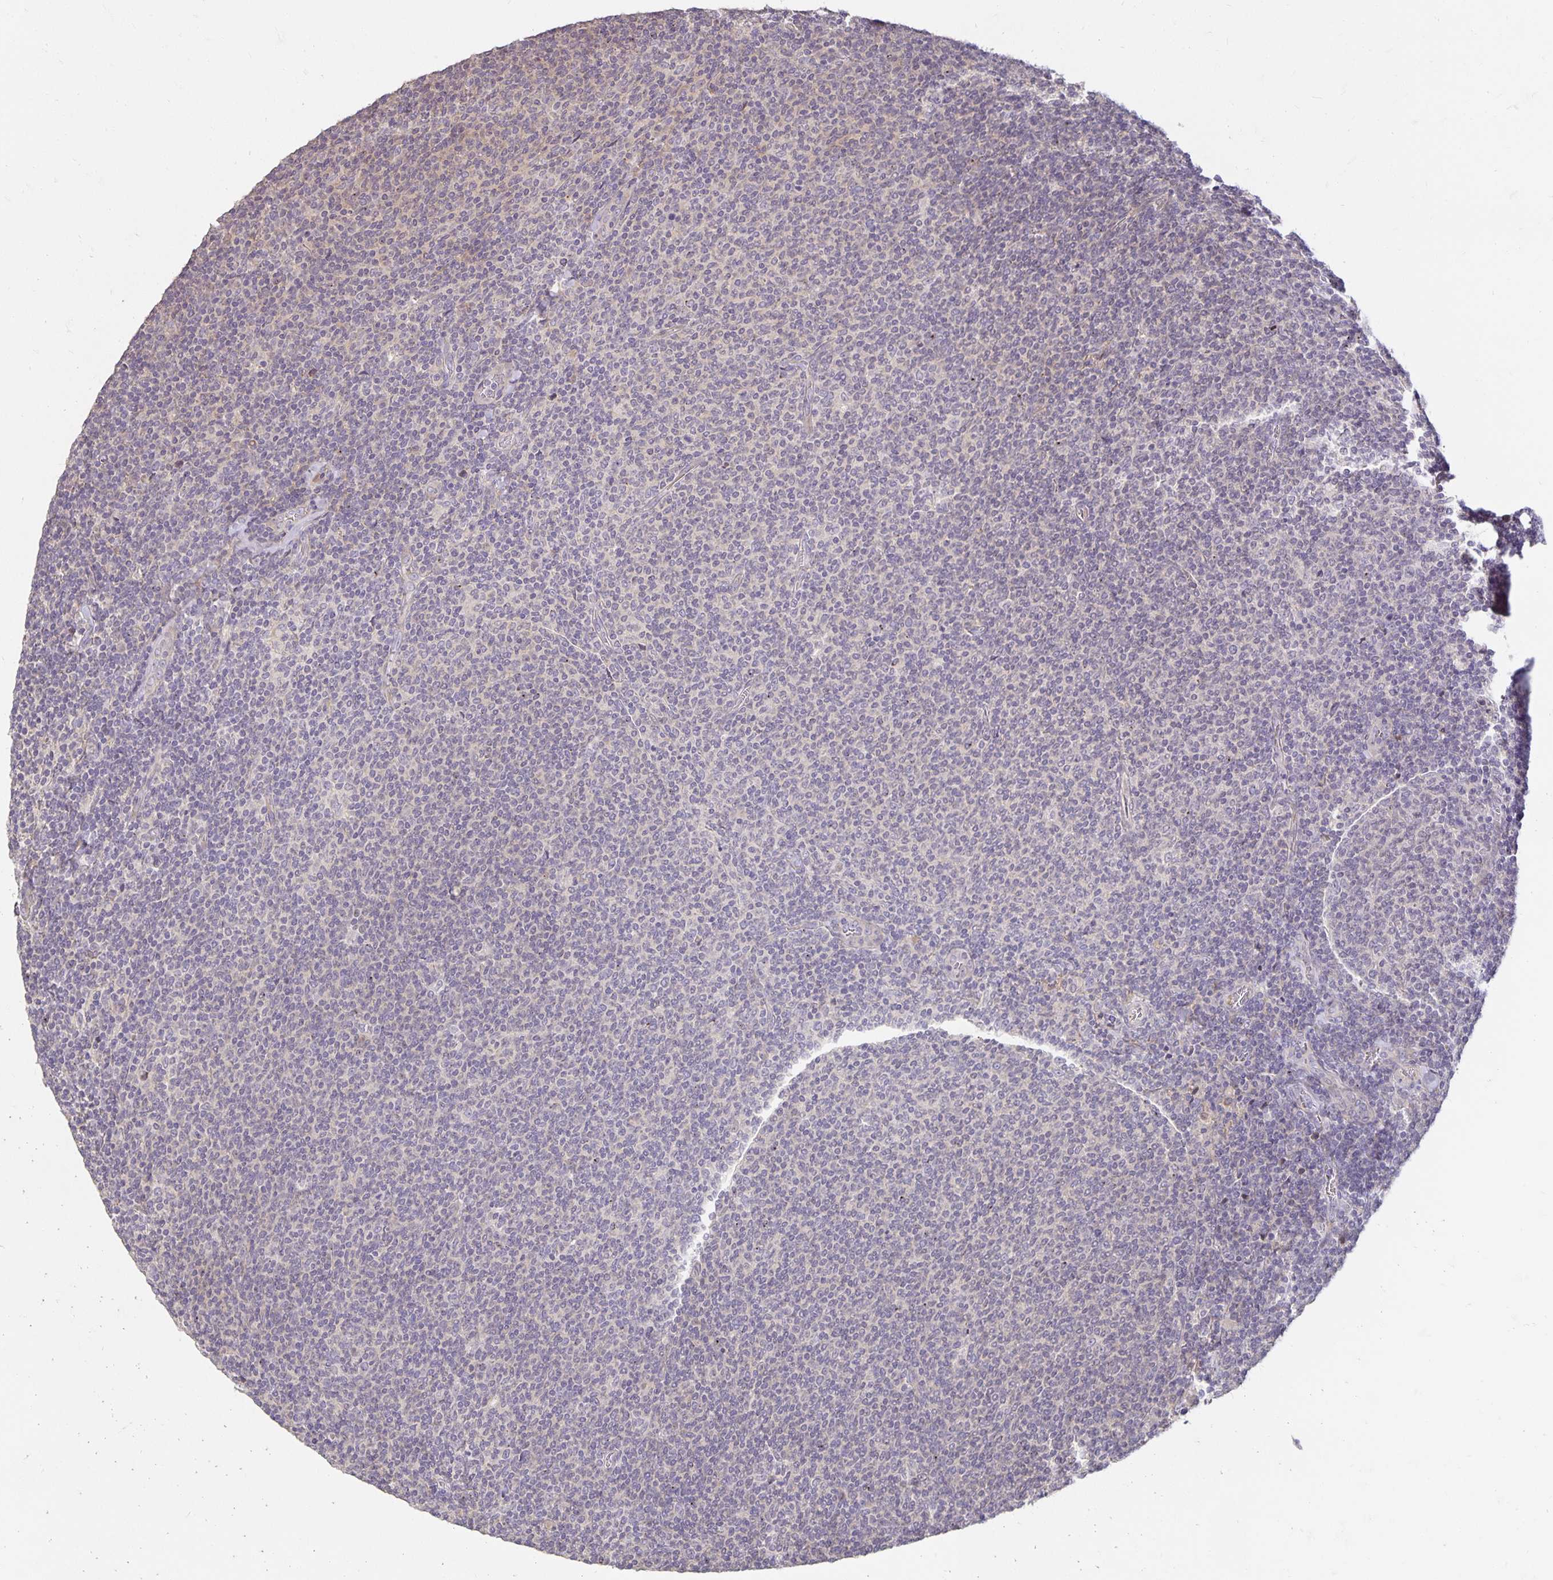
{"staining": {"intensity": "negative", "quantity": "none", "location": "none"}, "tissue": "lymphoma", "cell_type": "Tumor cells", "image_type": "cancer", "snomed": [{"axis": "morphology", "description": "Malignant lymphoma, non-Hodgkin's type, Low grade"}, {"axis": "topography", "description": "Lymph node"}], "caption": "The immunohistochemistry photomicrograph has no significant staining in tumor cells of lymphoma tissue.", "gene": "CST6", "patient": {"sex": "male", "age": 52}}